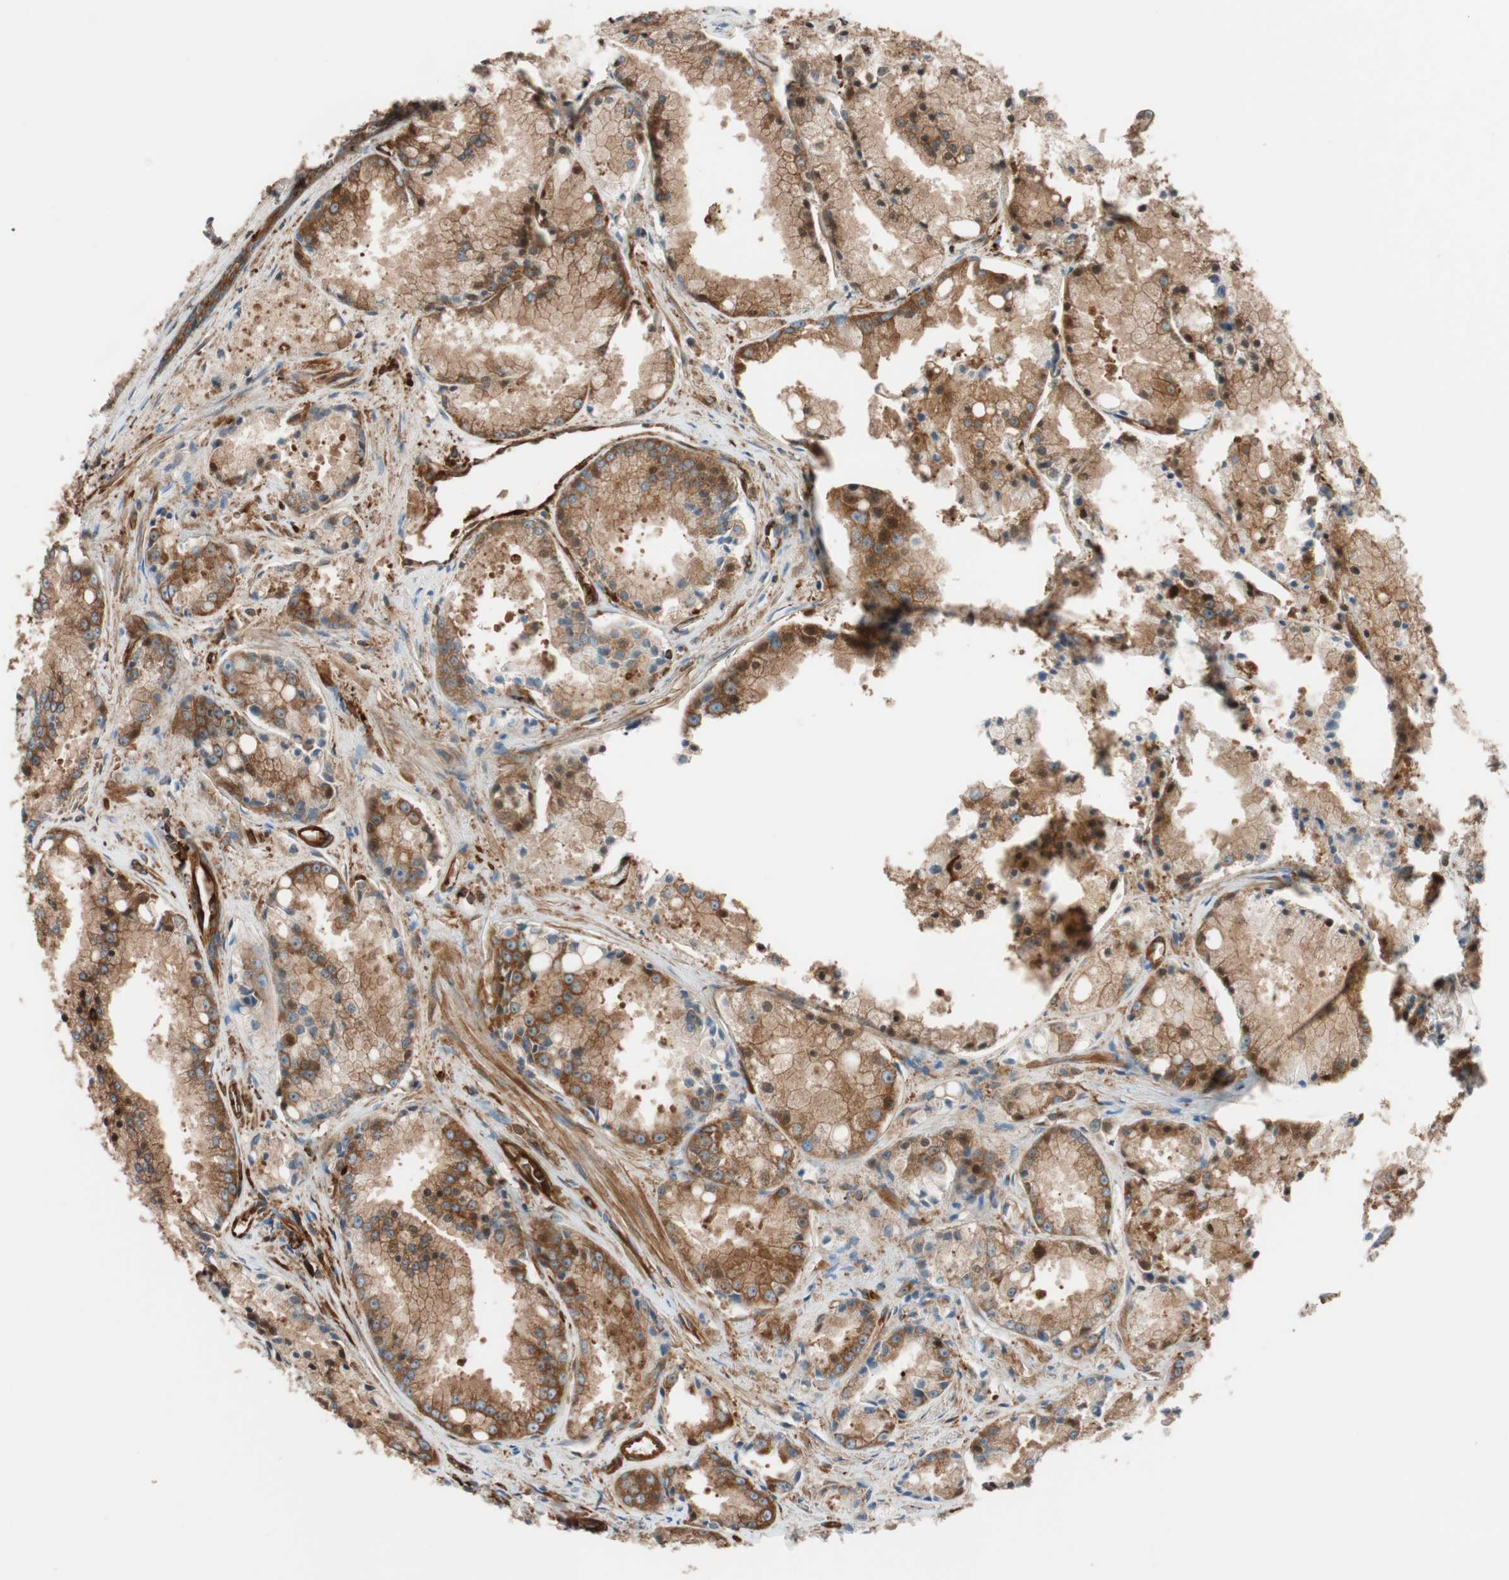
{"staining": {"intensity": "moderate", "quantity": ">75%", "location": "cytoplasmic/membranous"}, "tissue": "prostate cancer", "cell_type": "Tumor cells", "image_type": "cancer", "snomed": [{"axis": "morphology", "description": "Adenocarcinoma, Low grade"}, {"axis": "topography", "description": "Prostate"}], "caption": "A photomicrograph of human prostate cancer (adenocarcinoma (low-grade)) stained for a protein shows moderate cytoplasmic/membranous brown staining in tumor cells.", "gene": "VASP", "patient": {"sex": "male", "age": 64}}